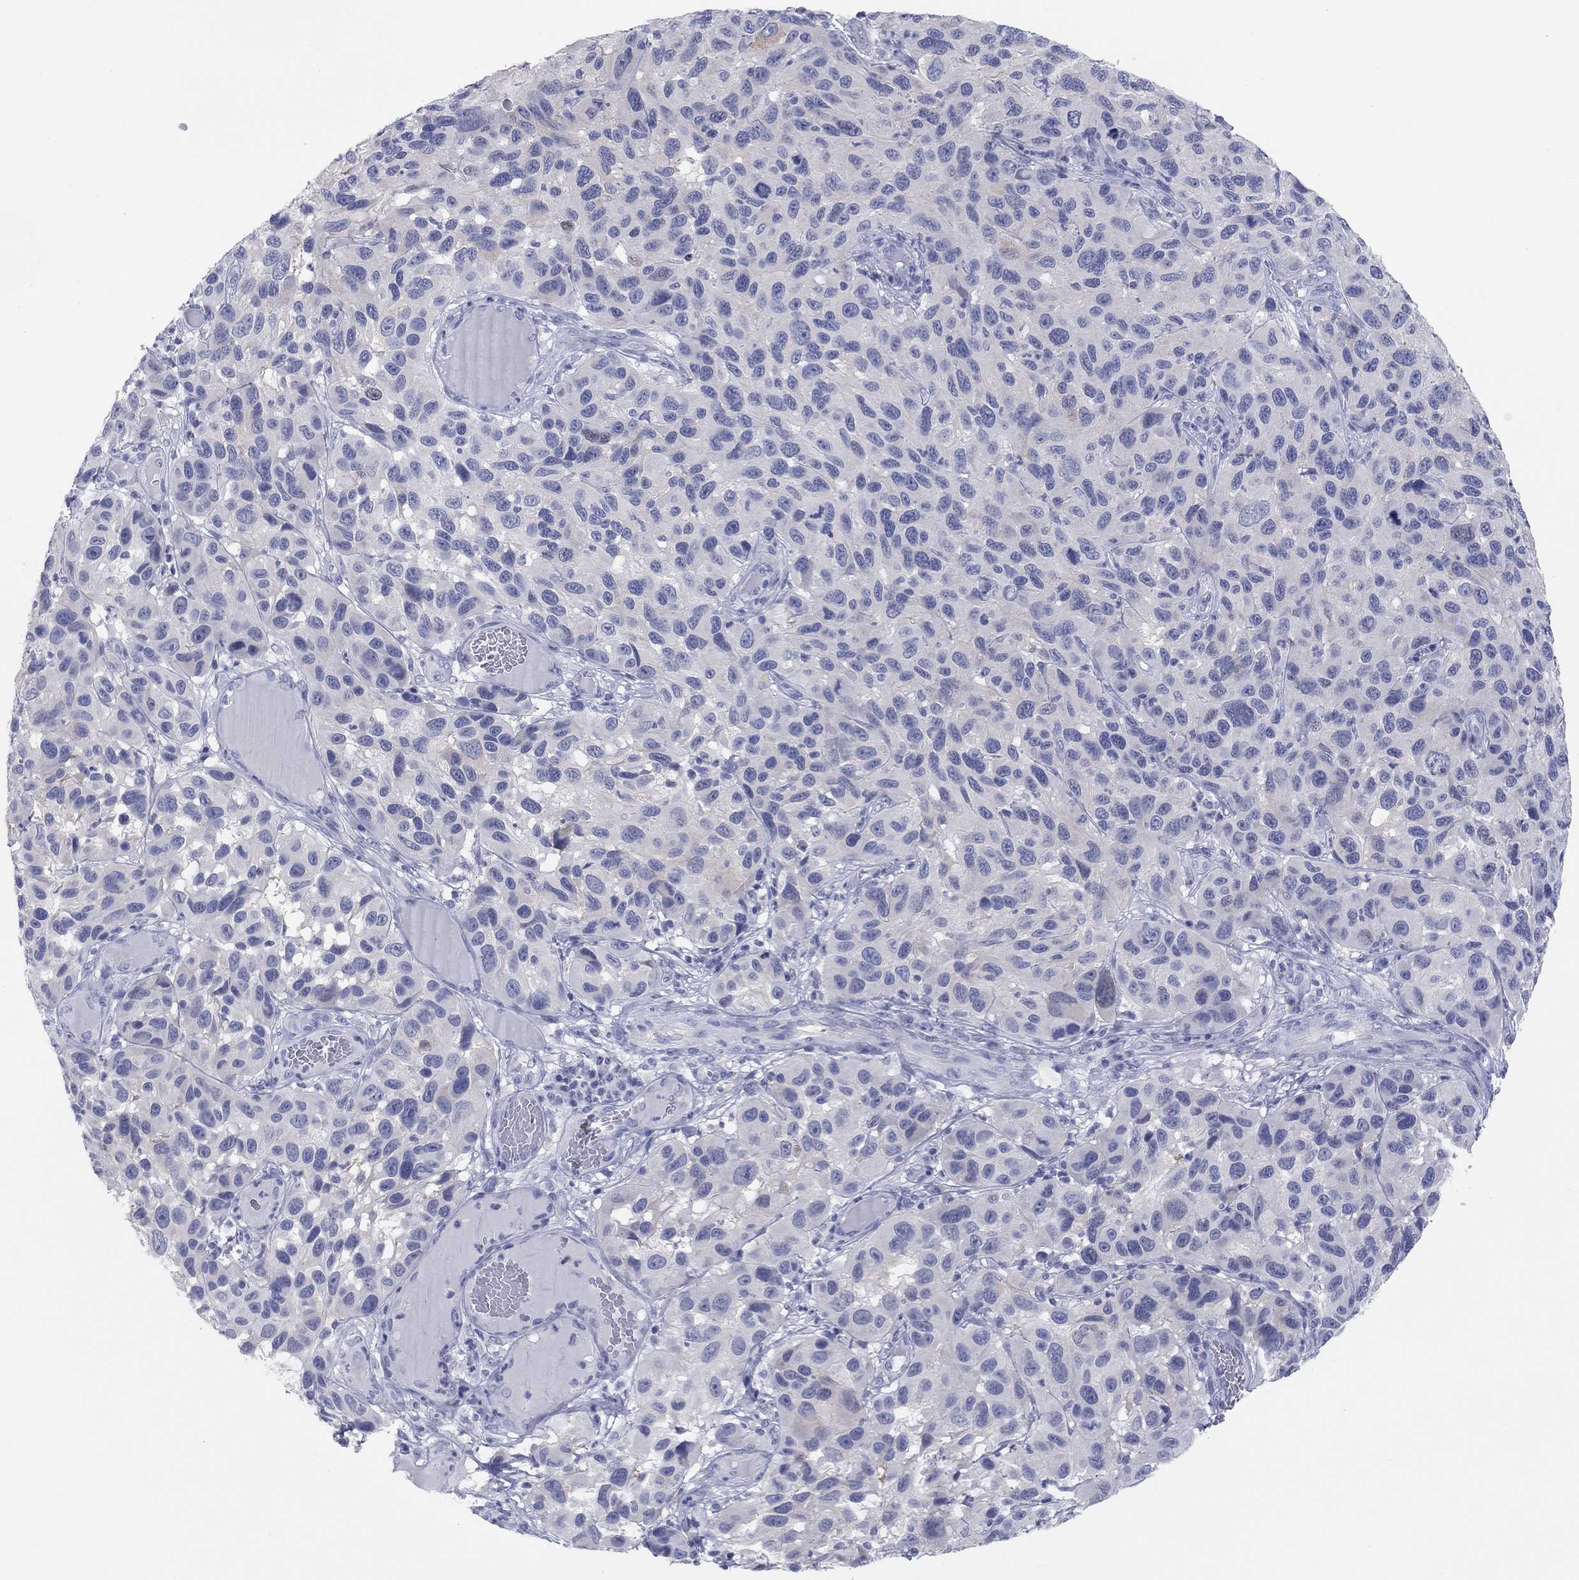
{"staining": {"intensity": "negative", "quantity": "none", "location": "none"}, "tissue": "melanoma", "cell_type": "Tumor cells", "image_type": "cancer", "snomed": [{"axis": "morphology", "description": "Malignant melanoma, NOS"}, {"axis": "topography", "description": "Skin"}], "caption": "Immunohistochemical staining of malignant melanoma exhibits no significant staining in tumor cells.", "gene": "CPNE6", "patient": {"sex": "male", "age": 53}}